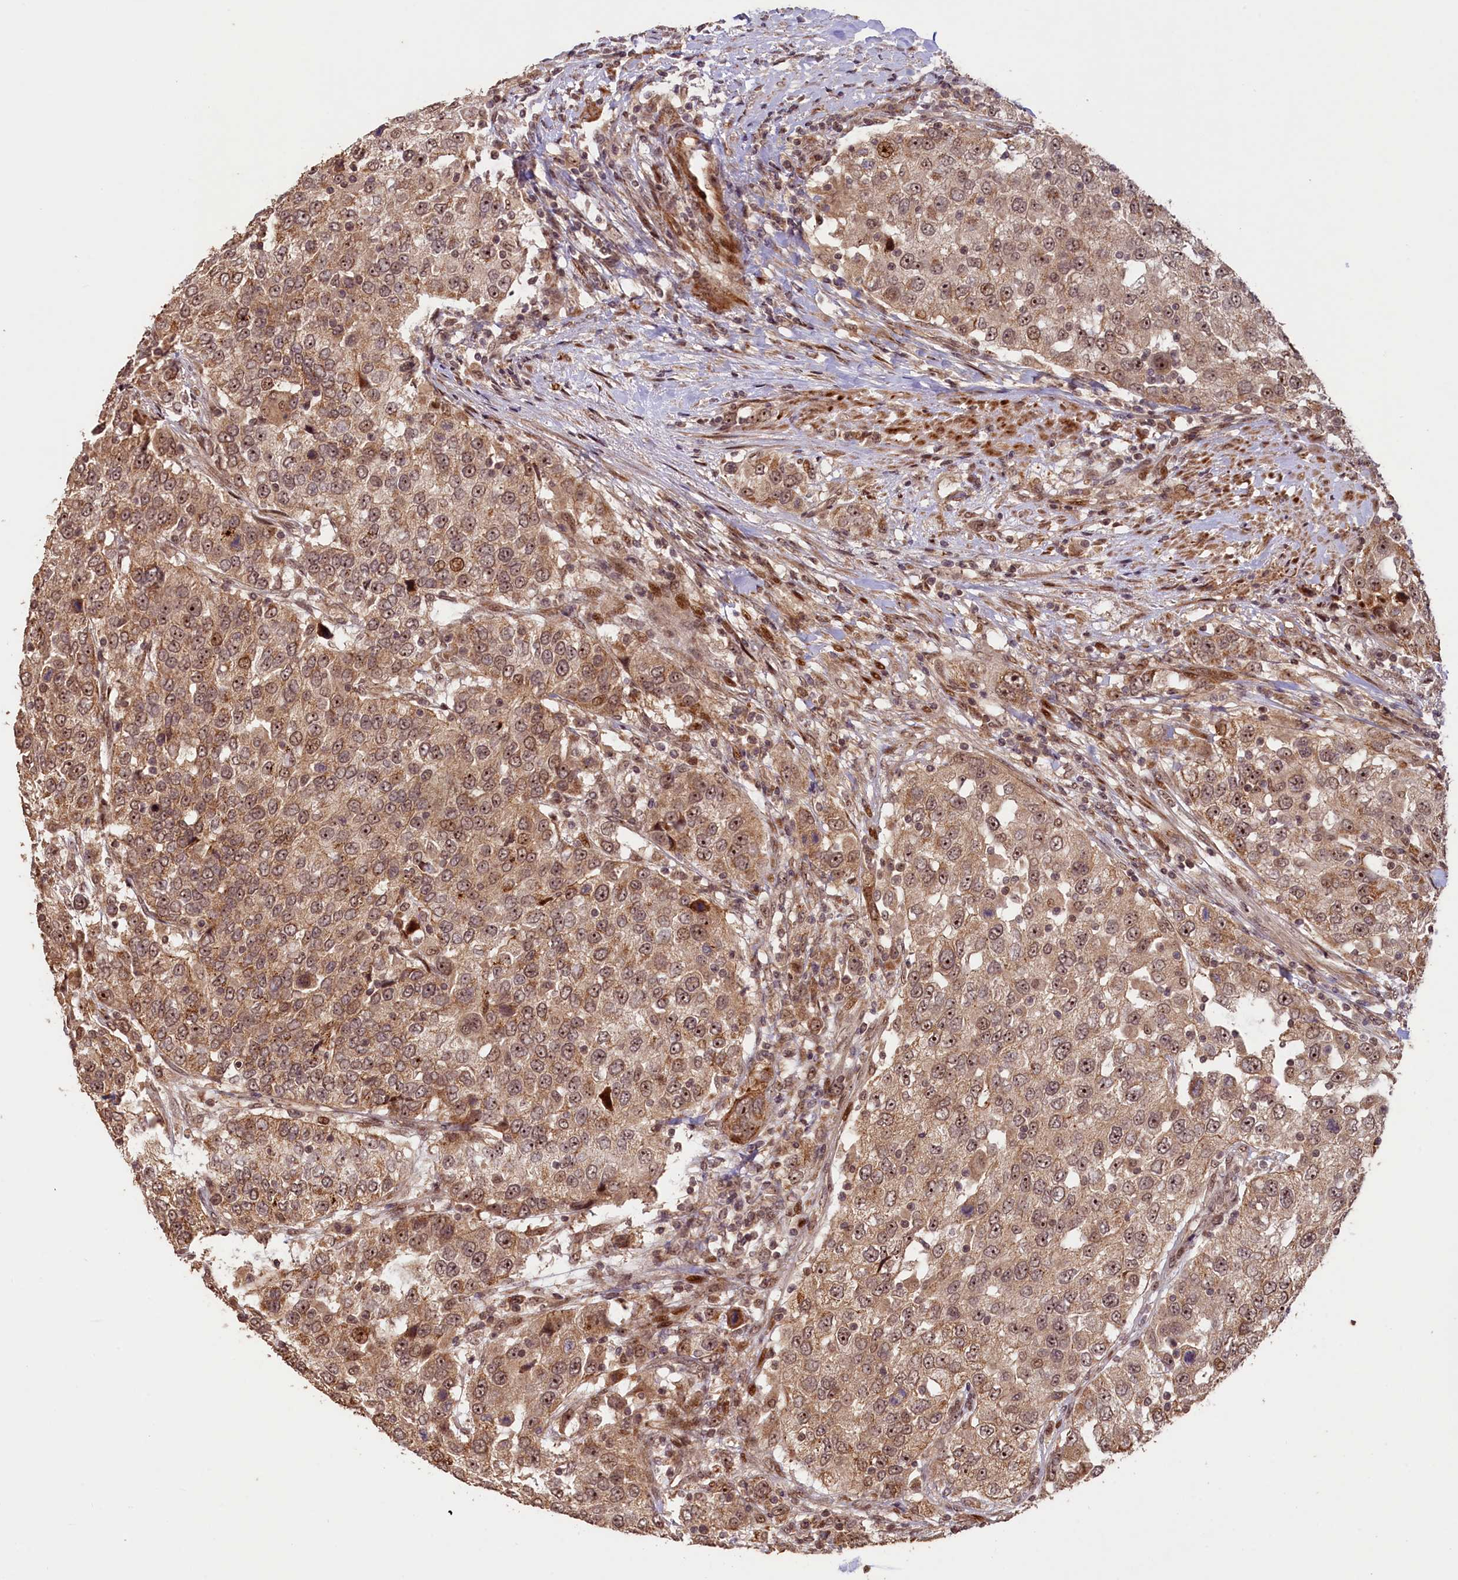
{"staining": {"intensity": "moderate", "quantity": ">75%", "location": "cytoplasmic/membranous,nuclear"}, "tissue": "urothelial cancer", "cell_type": "Tumor cells", "image_type": "cancer", "snomed": [{"axis": "morphology", "description": "Urothelial carcinoma, High grade"}, {"axis": "topography", "description": "Urinary bladder"}], "caption": "A high-resolution image shows immunohistochemistry staining of high-grade urothelial carcinoma, which exhibits moderate cytoplasmic/membranous and nuclear positivity in about >75% of tumor cells.", "gene": "SHPRH", "patient": {"sex": "female", "age": 80}}